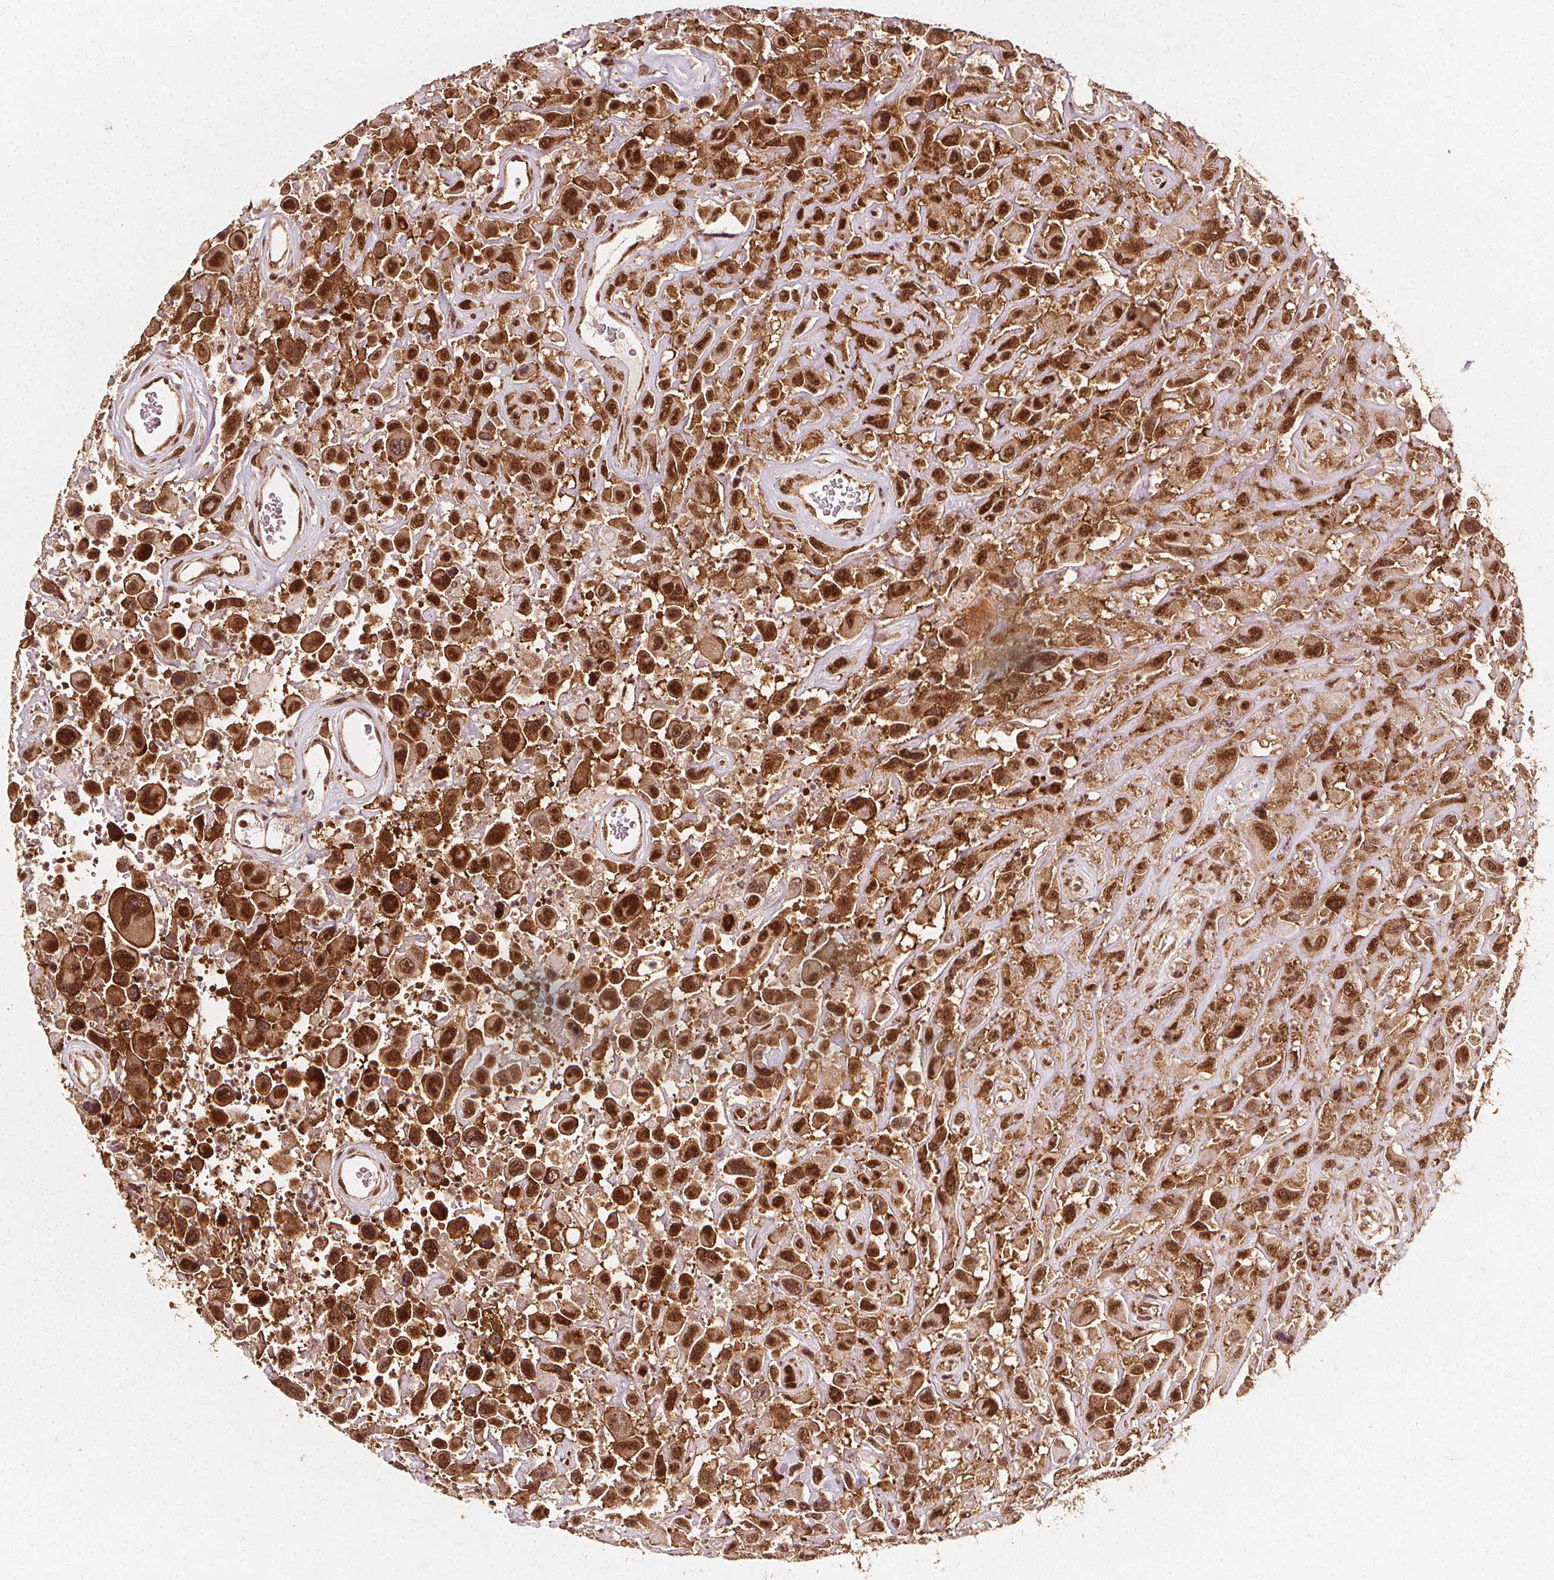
{"staining": {"intensity": "strong", "quantity": ">75%", "location": "cytoplasmic/membranous,nuclear"}, "tissue": "urothelial cancer", "cell_type": "Tumor cells", "image_type": "cancer", "snomed": [{"axis": "morphology", "description": "Urothelial carcinoma, High grade"}, {"axis": "topography", "description": "Urinary bladder"}], "caption": "The immunohistochemical stain highlights strong cytoplasmic/membranous and nuclear positivity in tumor cells of urothelial cancer tissue. The staining was performed using DAB, with brown indicating positive protein expression. Nuclei are stained blue with hematoxylin.", "gene": "SMN1", "patient": {"sex": "male", "age": 53}}